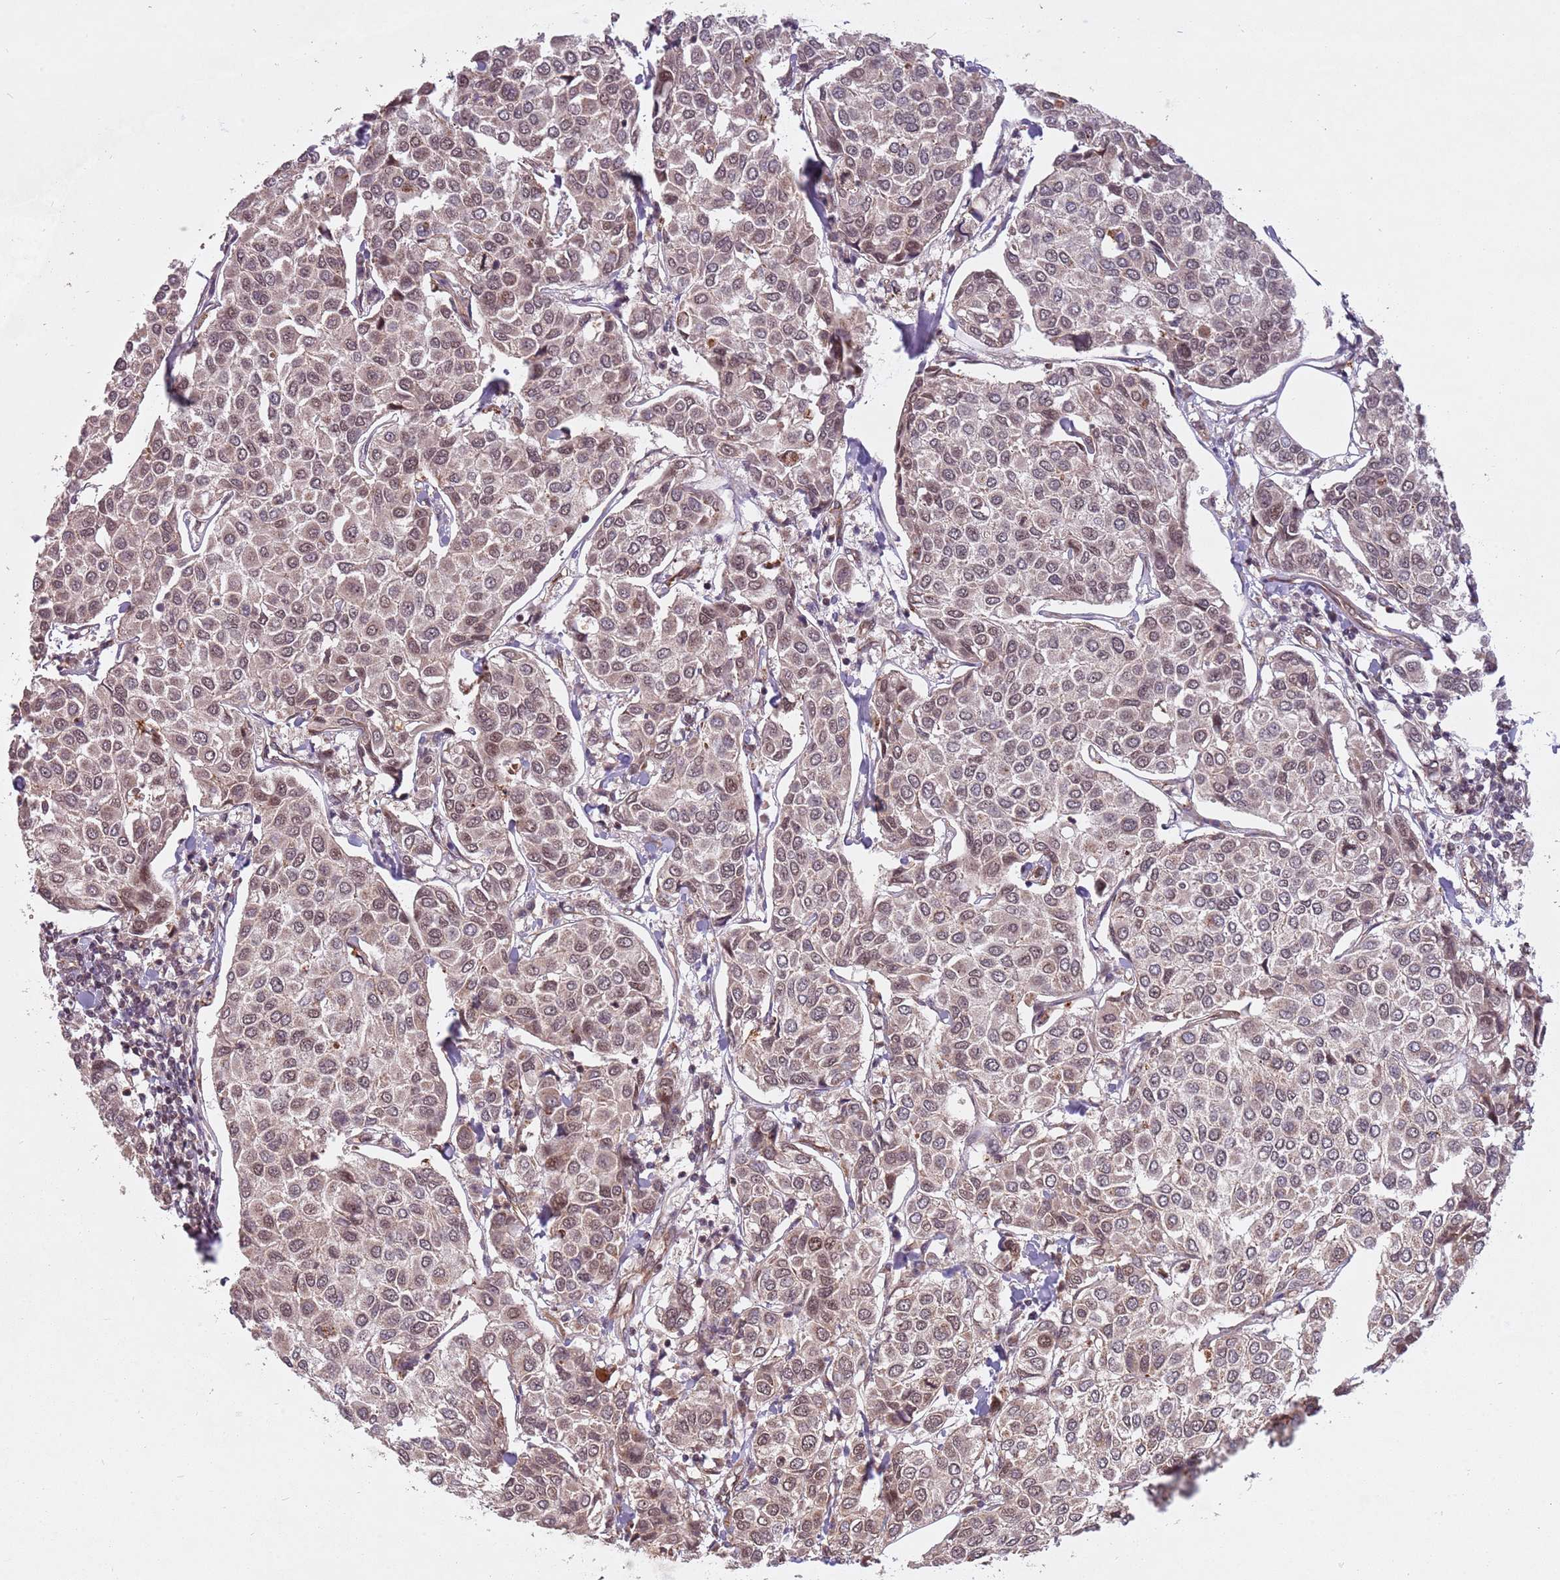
{"staining": {"intensity": "weak", "quantity": ">75%", "location": "cytoplasmic/membranous,nuclear"}, "tissue": "breast cancer", "cell_type": "Tumor cells", "image_type": "cancer", "snomed": [{"axis": "morphology", "description": "Duct carcinoma"}, {"axis": "topography", "description": "Breast"}], "caption": "Immunohistochemical staining of intraductal carcinoma (breast) reveals low levels of weak cytoplasmic/membranous and nuclear protein staining in about >75% of tumor cells.", "gene": "SUDS3", "patient": {"sex": "female", "age": 55}}